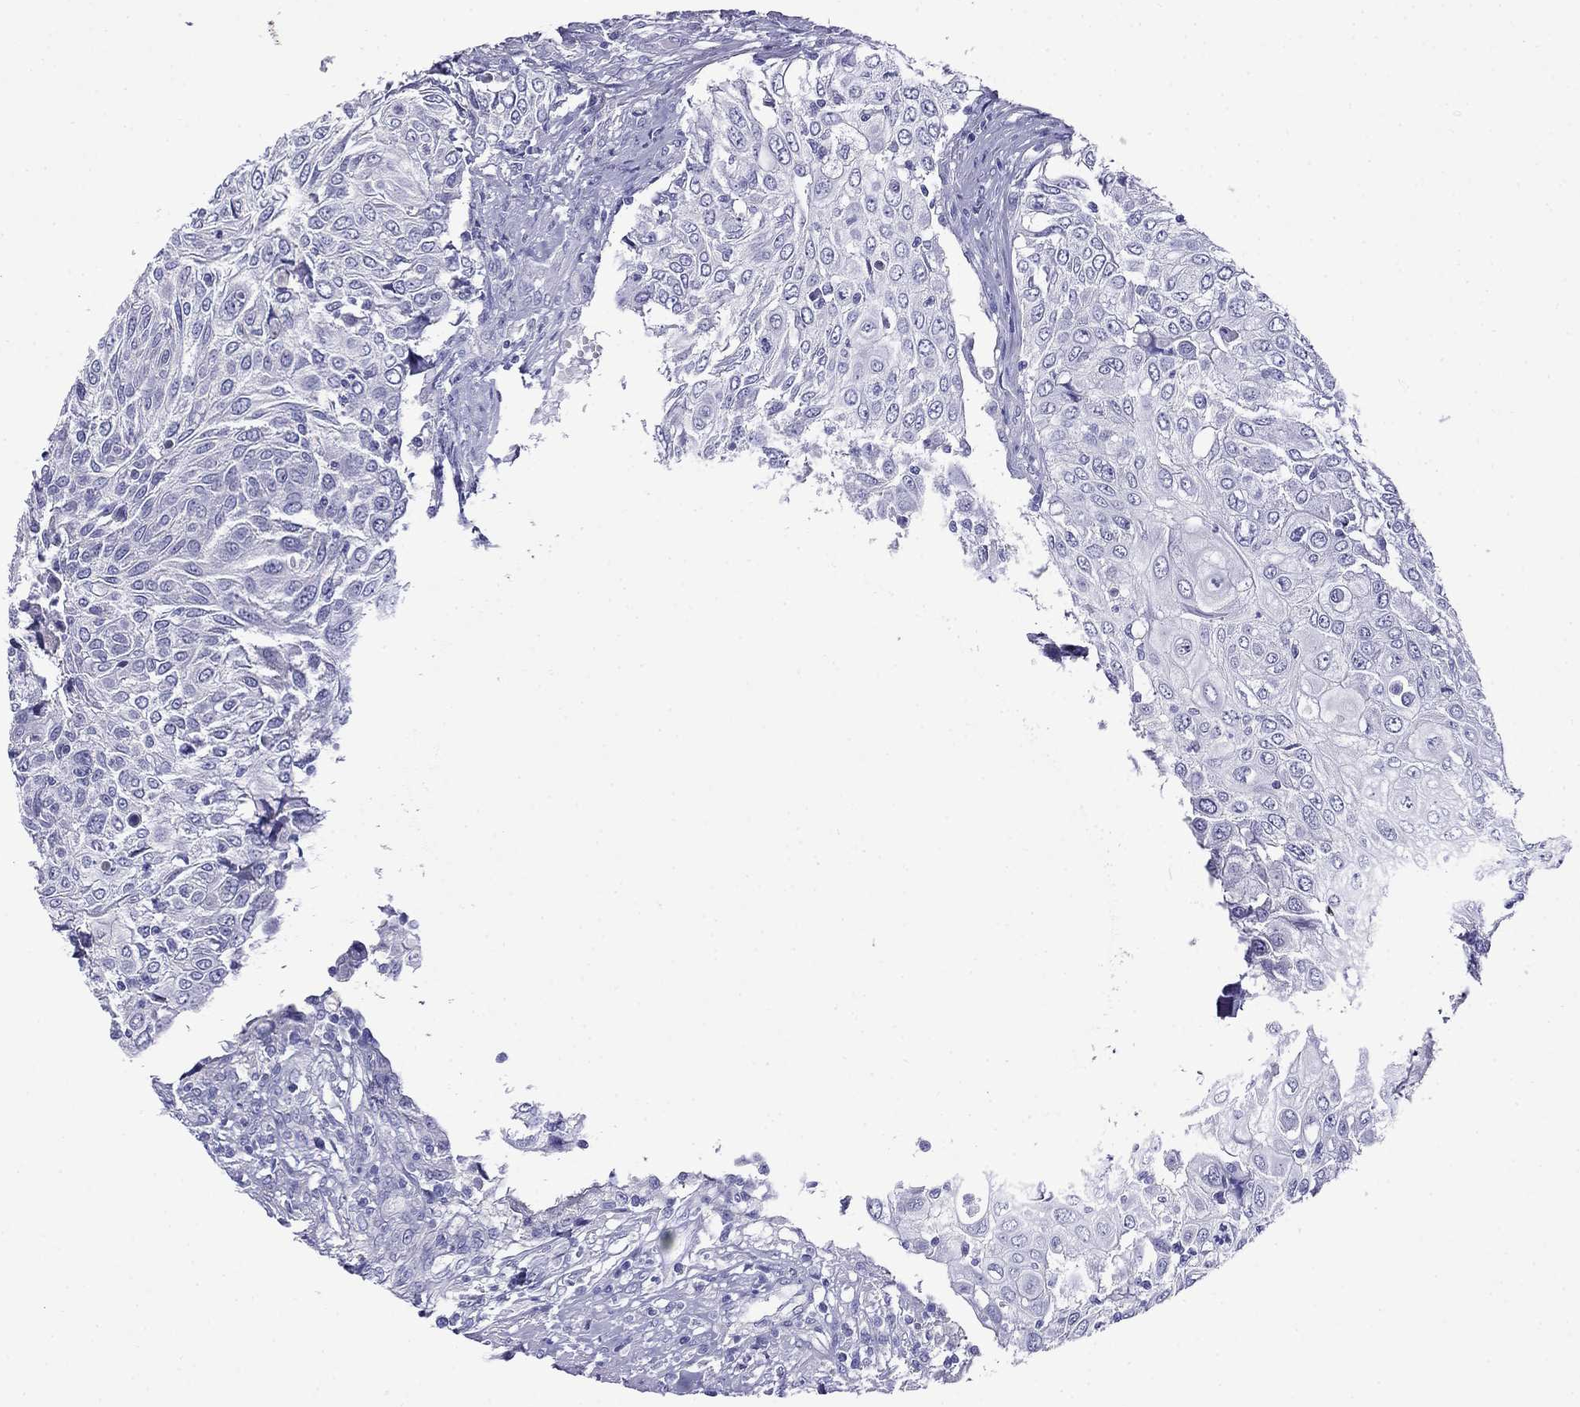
{"staining": {"intensity": "negative", "quantity": "none", "location": "none"}, "tissue": "urothelial cancer", "cell_type": "Tumor cells", "image_type": "cancer", "snomed": [{"axis": "morphology", "description": "Urothelial carcinoma, High grade"}, {"axis": "topography", "description": "Urinary bladder"}], "caption": "A photomicrograph of high-grade urothelial carcinoma stained for a protein shows no brown staining in tumor cells.", "gene": "MYO15A", "patient": {"sex": "female", "age": 79}}